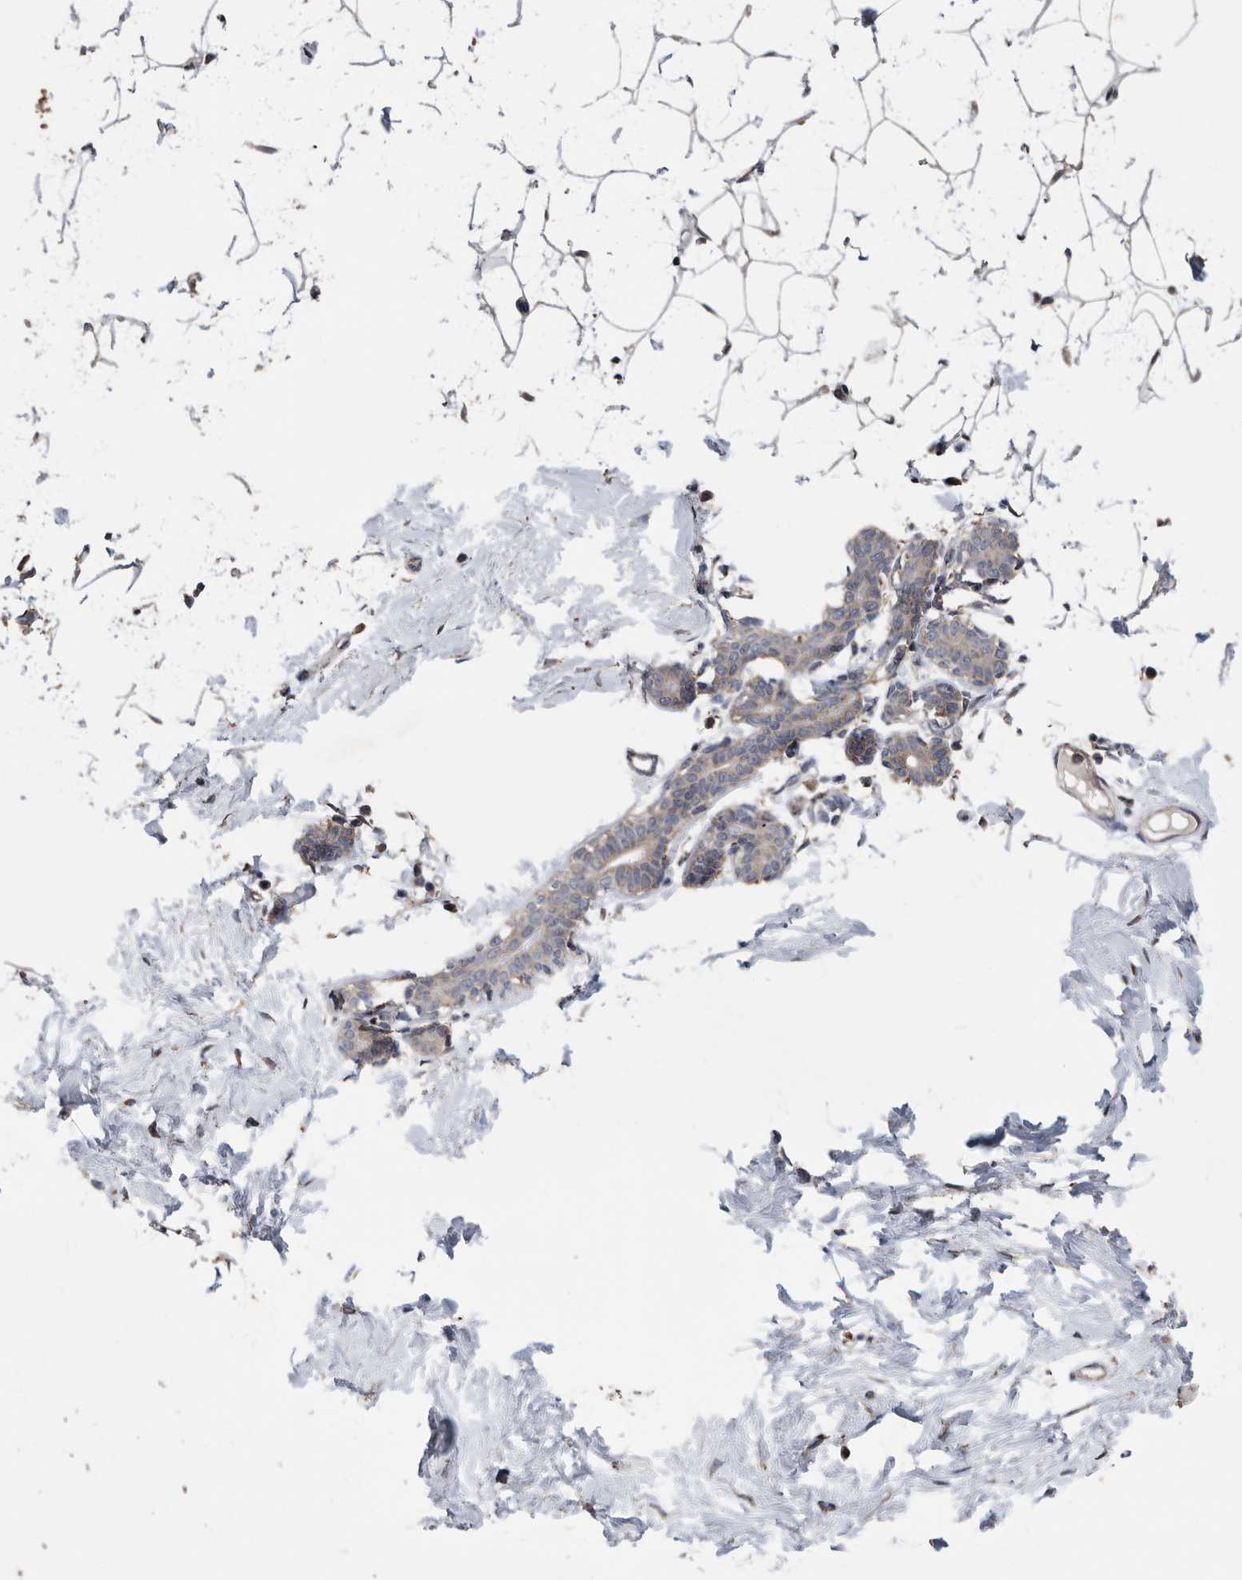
{"staining": {"intensity": "weak", "quantity": "<25%", "location": "cytoplasmic/membranous"}, "tissue": "adipose tissue", "cell_type": "Adipocytes", "image_type": "normal", "snomed": [{"axis": "morphology", "description": "Normal tissue, NOS"}, {"axis": "topography", "description": "Breast"}], "caption": "The immunohistochemistry (IHC) histopathology image has no significant positivity in adipocytes of adipose tissue. (DAB (3,3'-diaminobenzidine) immunohistochemistry with hematoxylin counter stain).", "gene": "NRBP1", "patient": {"sex": "female", "age": 23}}